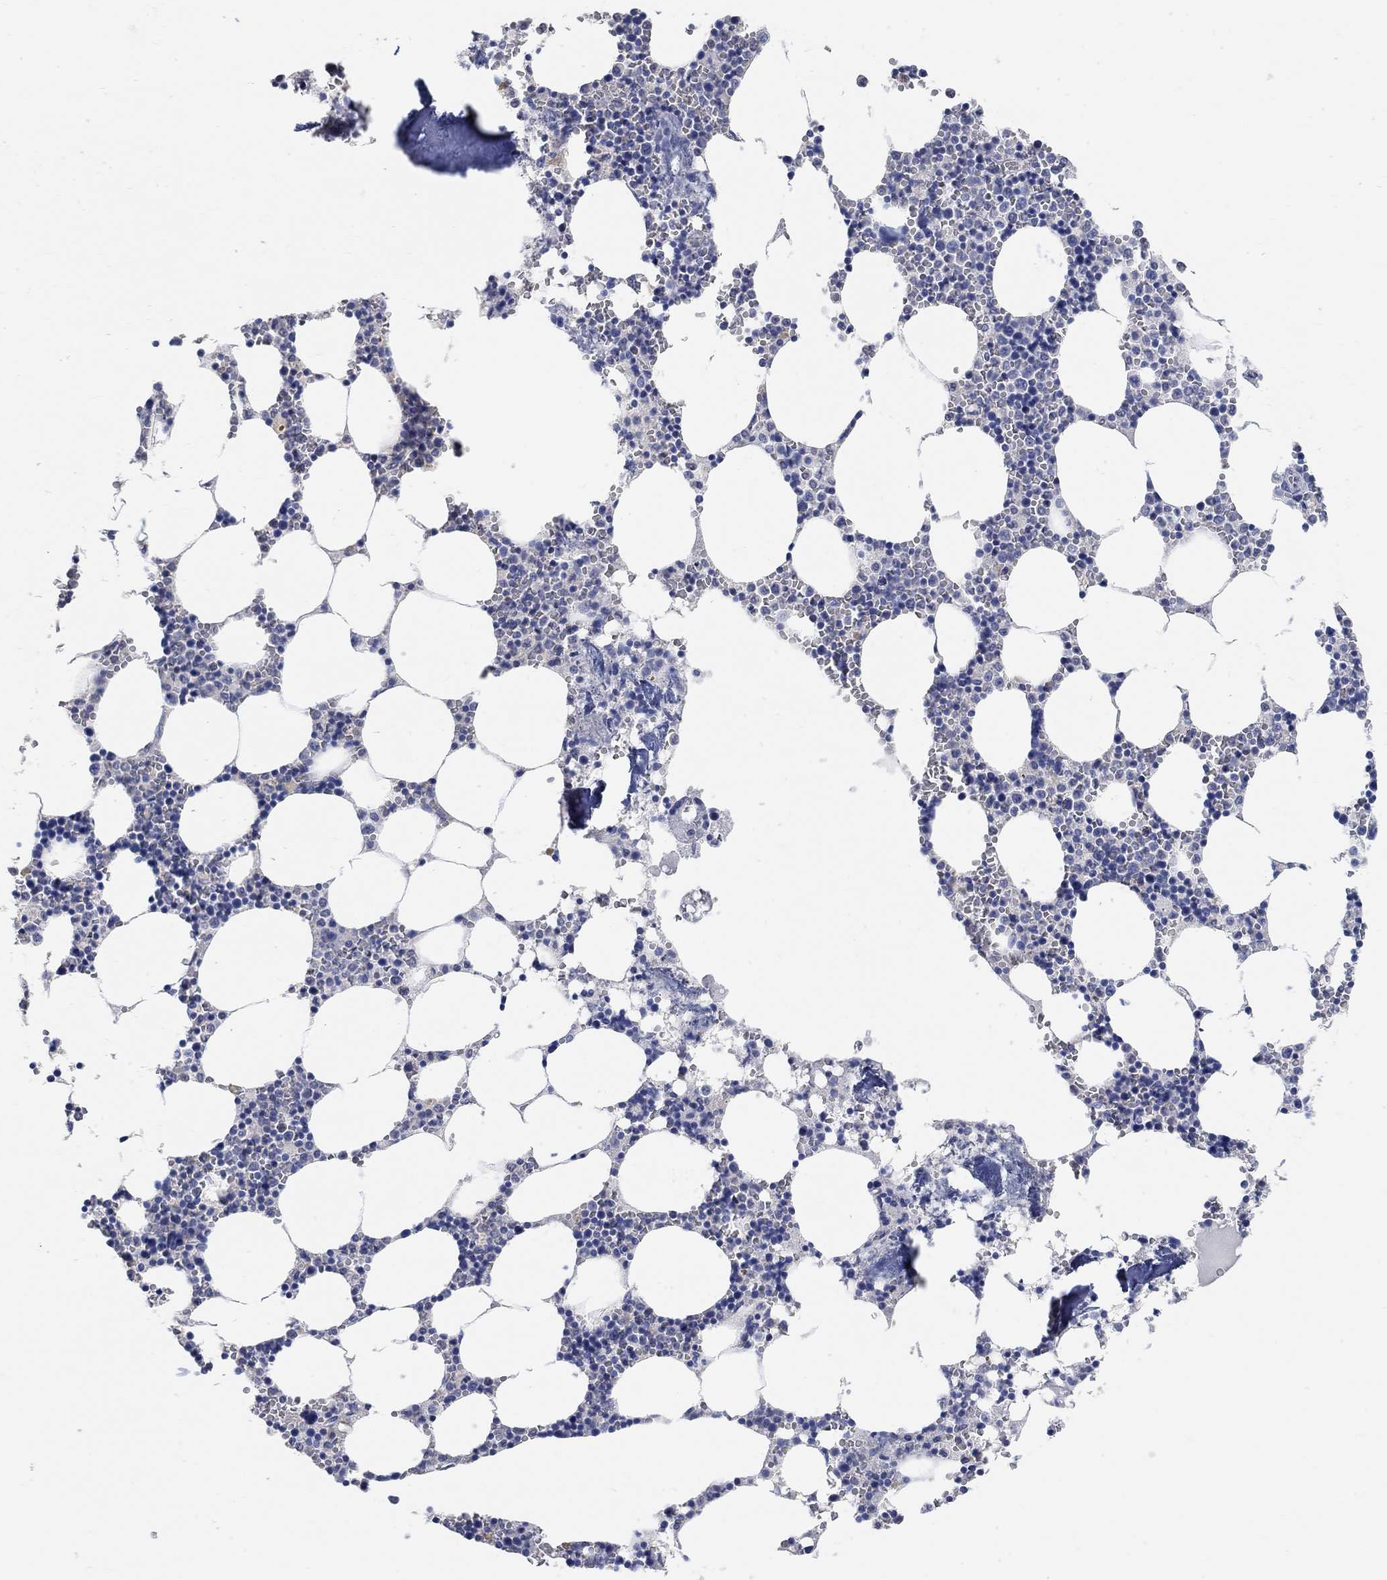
{"staining": {"intensity": "negative", "quantity": "none", "location": "none"}, "tissue": "bone marrow", "cell_type": "Hematopoietic cells", "image_type": "normal", "snomed": [{"axis": "morphology", "description": "Normal tissue, NOS"}, {"axis": "topography", "description": "Bone marrow"}], "caption": "IHC histopathology image of benign human bone marrow stained for a protein (brown), which displays no expression in hematopoietic cells. The staining is performed using DAB (3,3'-diaminobenzidine) brown chromogen with nuclei counter-stained in using hematoxylin.", "gene": "NLRP14", "patient": {"sex": "female", "age": 64}}